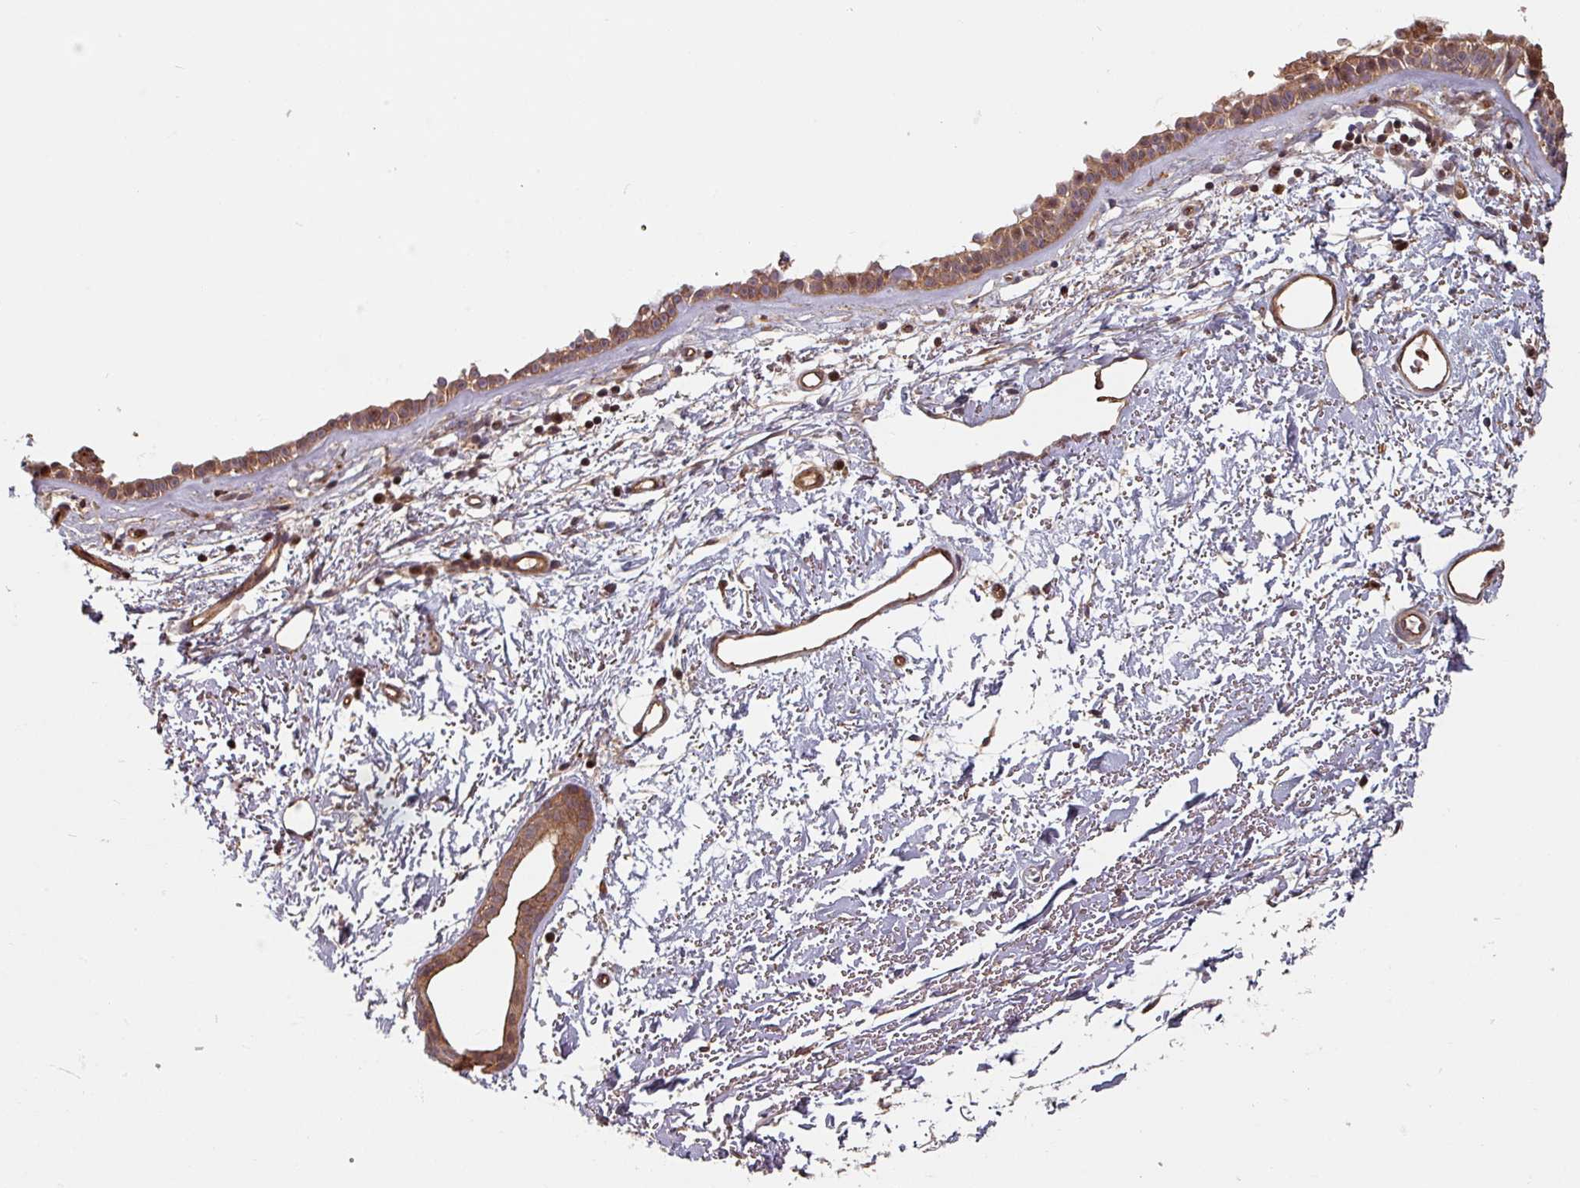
{"staining": {"intensity": "moderate", "quantity": ">75%", "location": "cytoplasmic/membranous,nuclear"}, "tissue": "nasopharynx", "cell_type": "Respiratory epithelial cells", "image_type": "normal", "snomed": [{"axis": "morphology", "description": "Normal tissue, NOS"}, {"axis": "topography", "description": "Cartilage tissue"}, {"axis": "topography", "description": "Nasopharynx"}], "caption": "Human nasopharynx stained with a brown dye reveals moderate cytoplasmic/membranous,nuclear positive staining in approximately >75% of respiratory epithelial cells.", "gene": "EID1", "patient": {"sex": "male", "age": 56}}